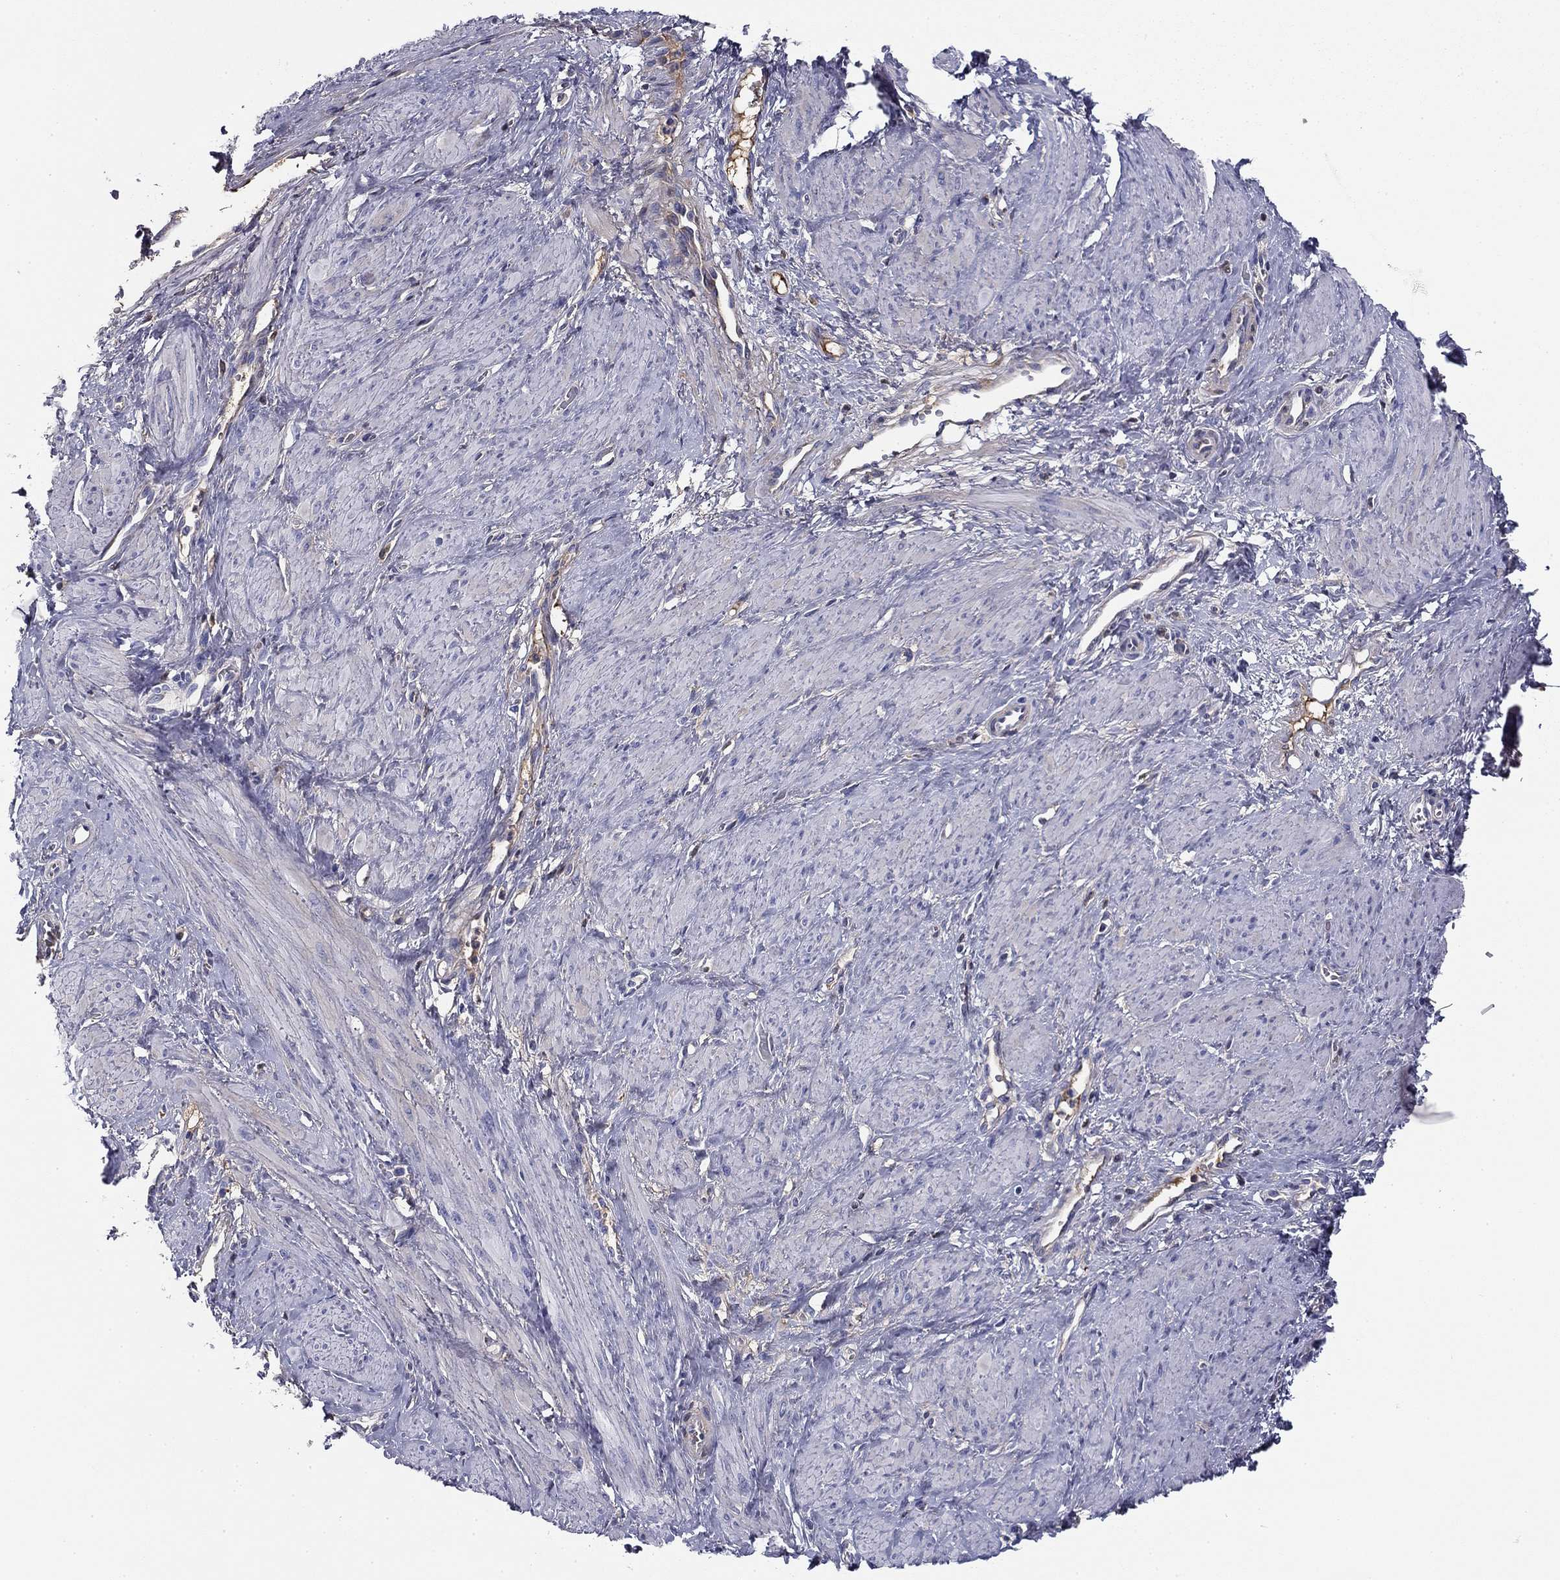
{"staining": {"intensity": "negative", "quantity": "none", "location": "none"}, "tissue": "smooth muscle", "cell_type": "Smooth muscle cells", "image_type": "normal", "snomed": [{"axis": "morphology", "description": "Normal tissue, NOS"}, {"axis": "topography", "description": "Smooth muscle"}, {"axis": "topography", "description": "Uterus"}], "caption": "DAB (3,3'-diaminobenzidine) immunohistochemical staining of normal human smooth muscle demonstrates no significant positivity in smooth muscle cells.", "gene": "CPLX4", "patient": {"sex": "female", "age": 39}}